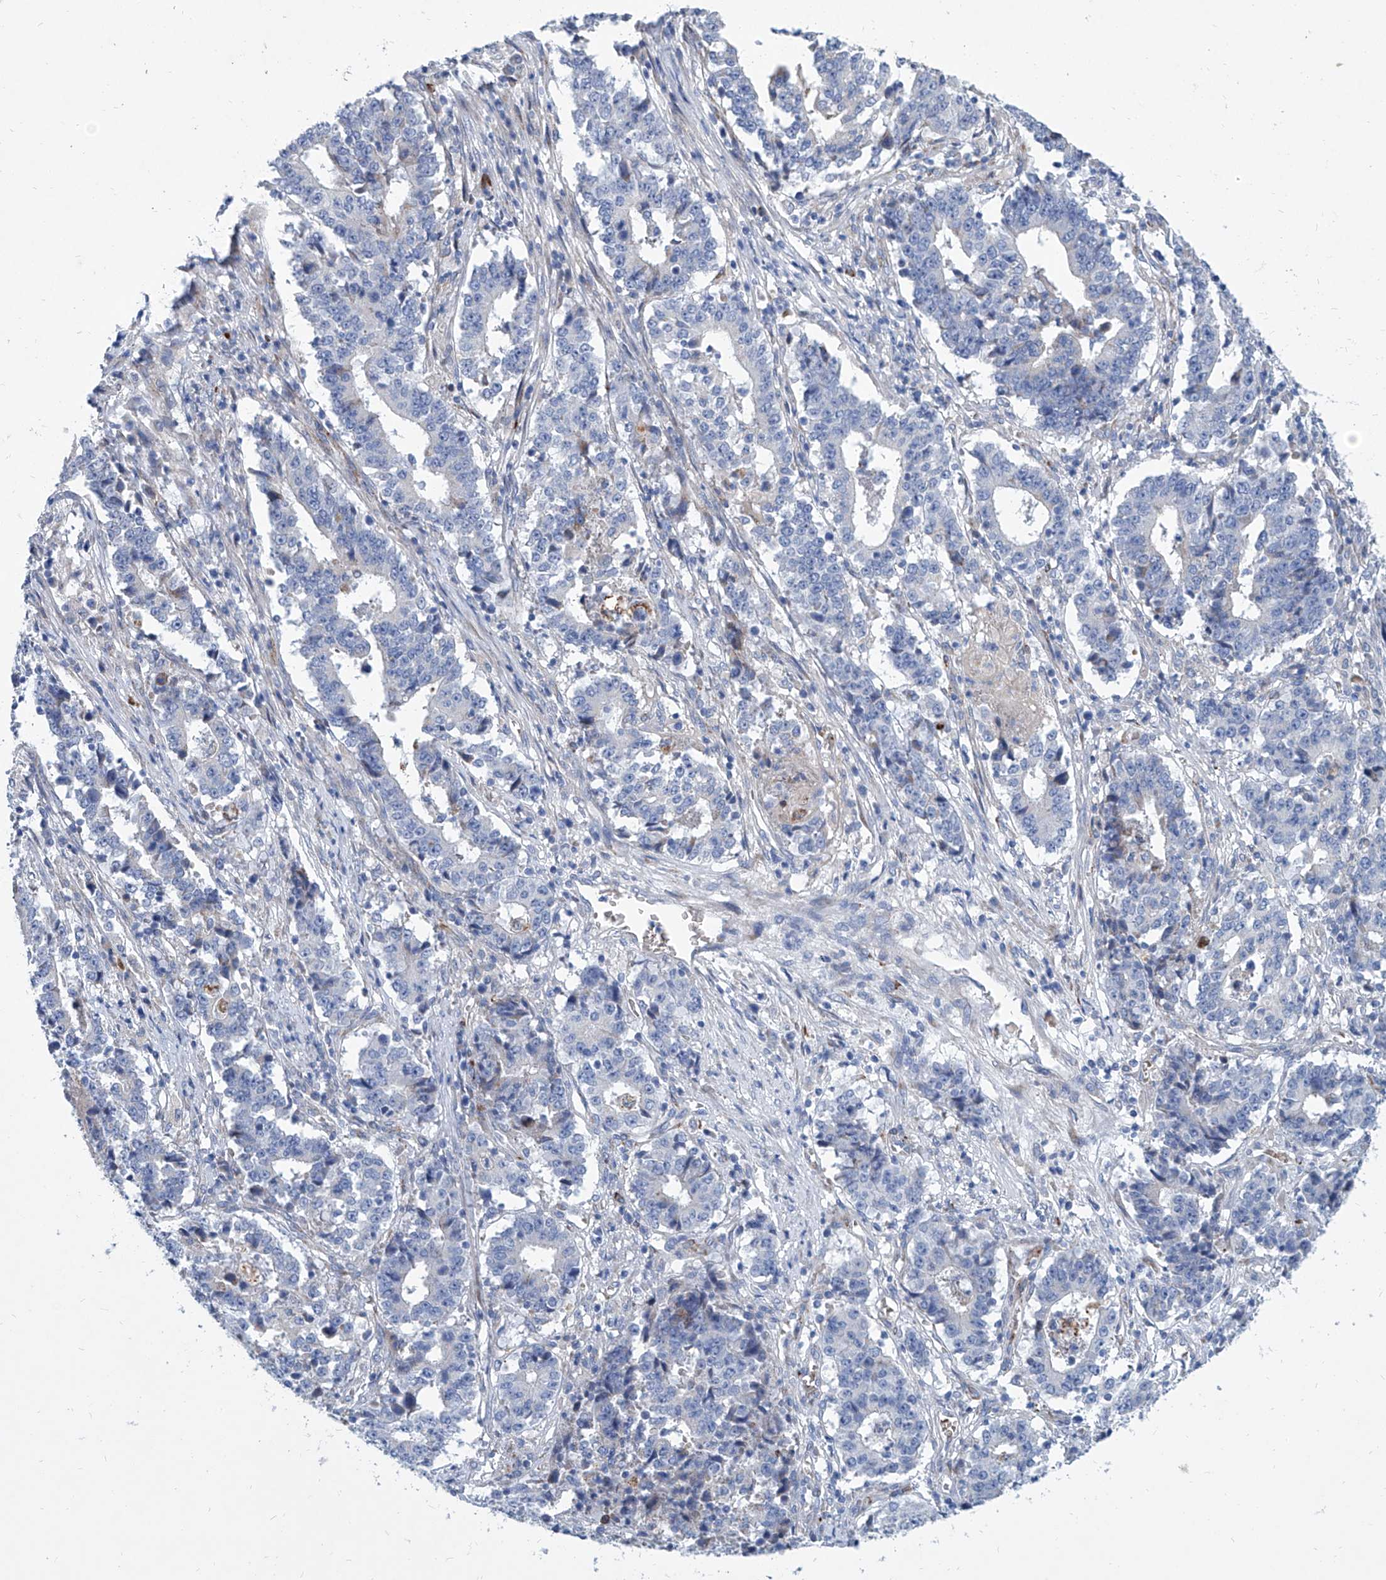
{"staining": {"intensity": "negative", "quantity": "none", "location": "none"}, "tissue": "stomach cancer", "cell_type": "Tumor cells", "image_type": "cancer", "snomed": [{"axis": "morphology", "description": "Adenocarcinoma, NOS"}, {"axis": "topography", "description": "Stomach"}], "caption": "Immunohistochemistry image of neoplastic tissue: stomach cancer (adenocarcinoma) stained with DAB displays no significant protein expression in tumor cells.", "gene": "FPR2", "patient": {"sex": "male", "age": 59}}